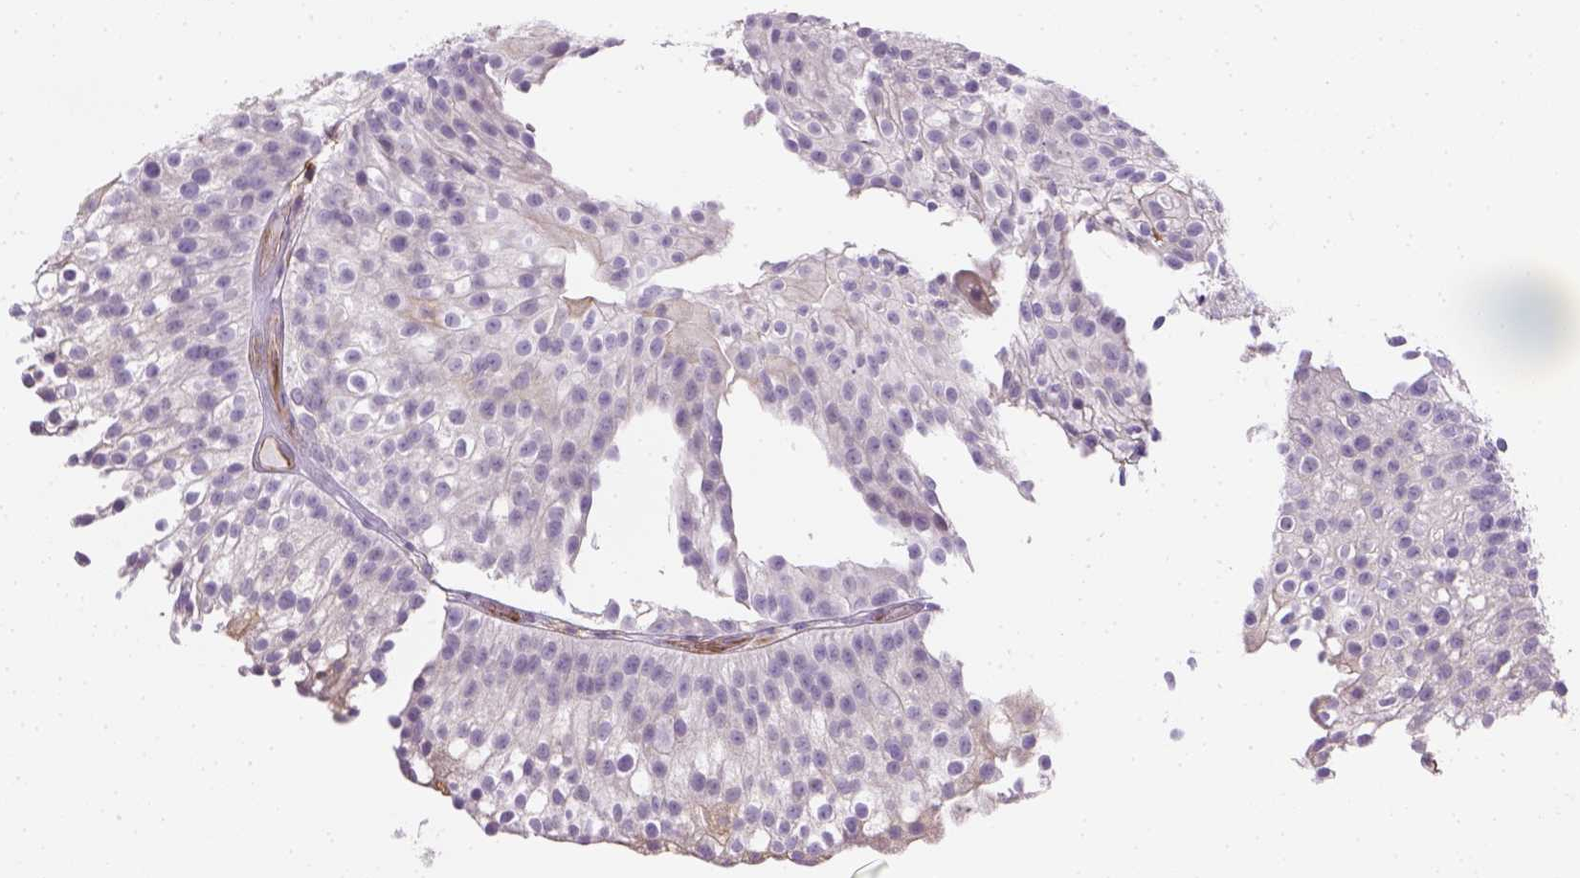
{"staining": {"intensity": "negative", "quantity": "none", "location": "none"}, "tissue": "urothelial cancer", "cell_type": "Tumor cells", "image_type": "cancer", "snomed": [{"axis": "morphology", "description": "Urothelial carcinoma, Low grade"}, {"axis": "topography", "description": "Urinary bladder"}], "caption": "A high-resolution photomicrograph shows immunohistochemistry (IHC) staining of urothelial carcinoma (low-grade), which shows no significant positivity in tumor cells.", "gene": "CACNB1", "patient": {"sex": "male", "age": 70}}